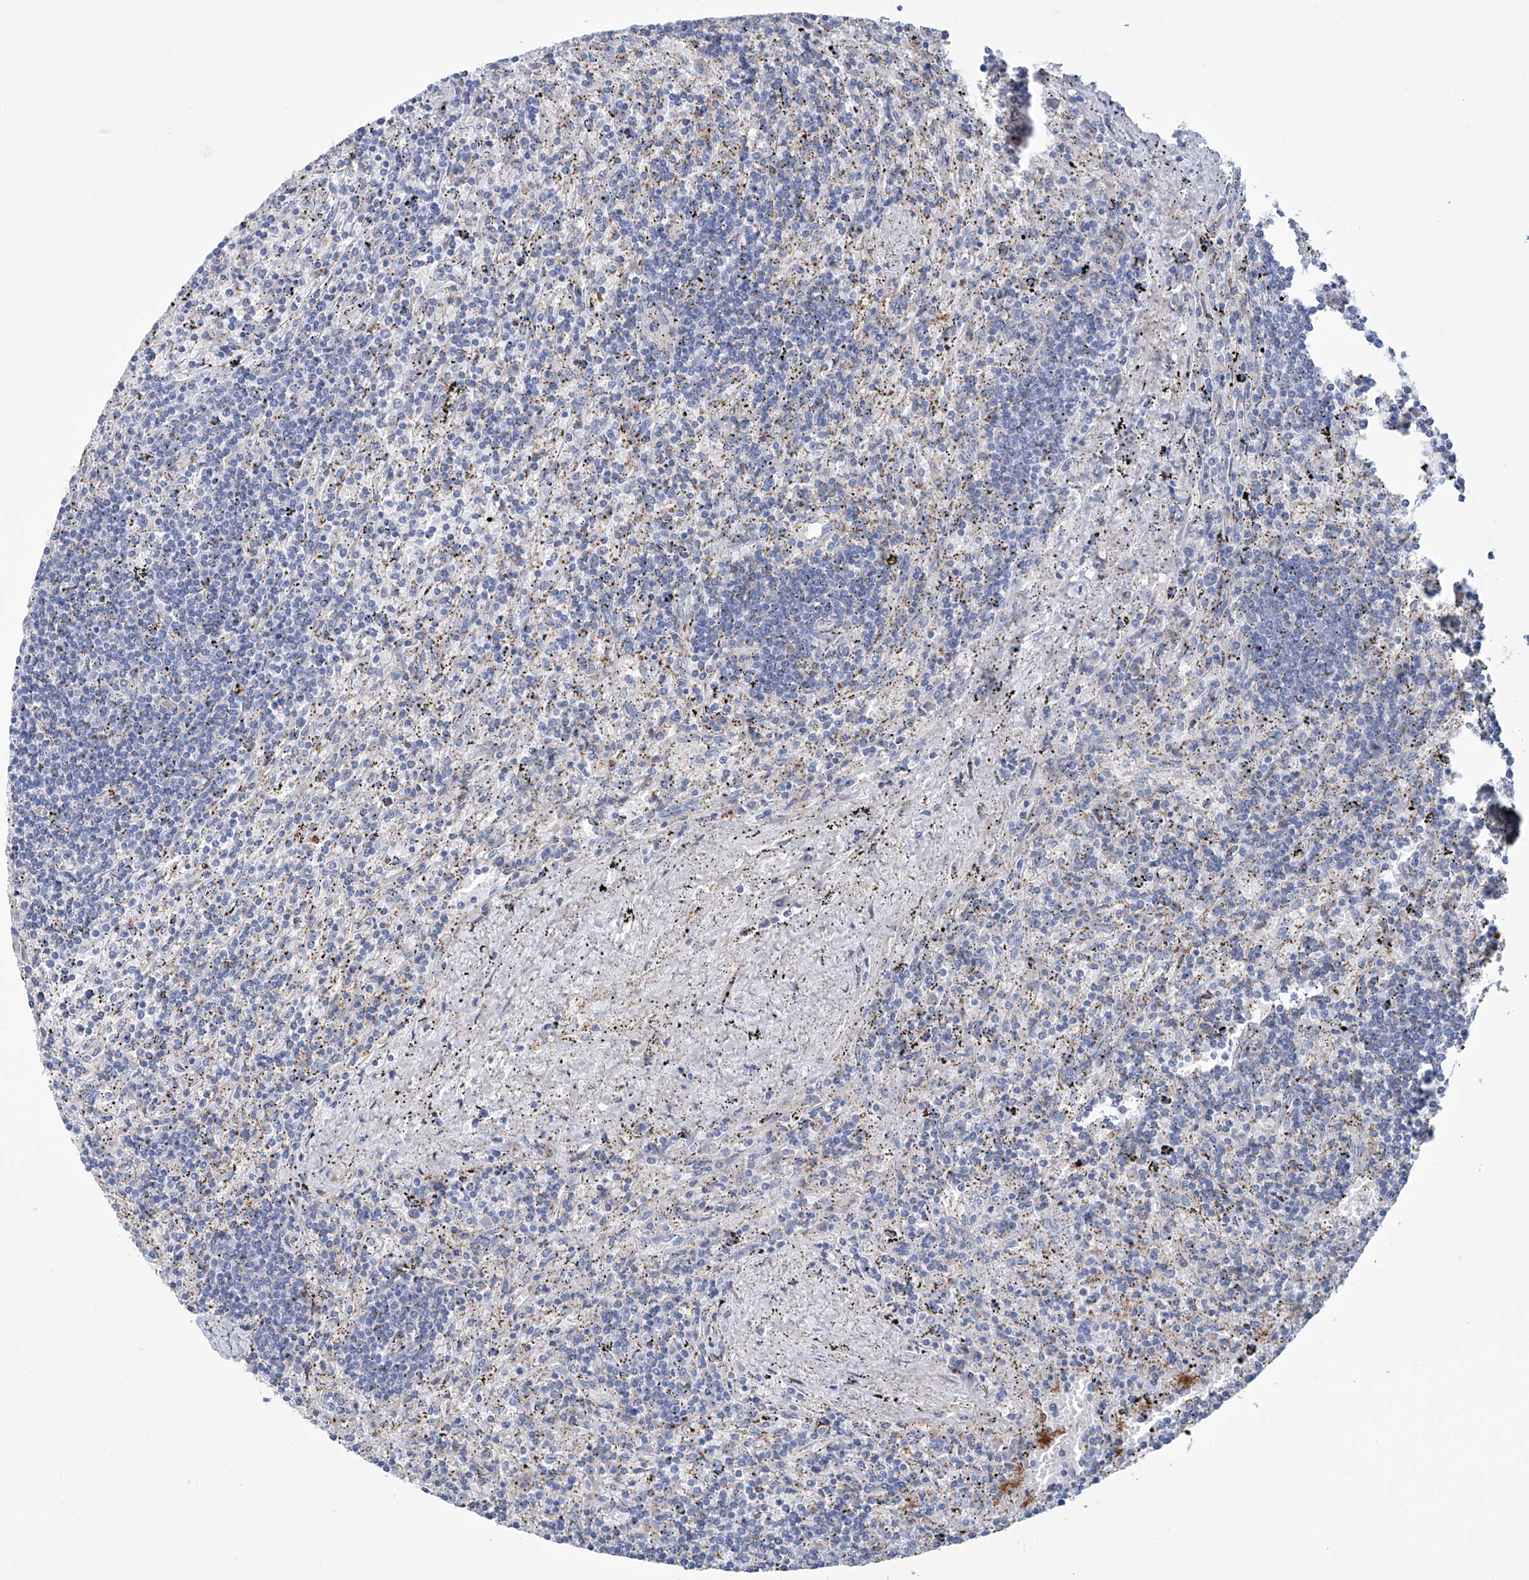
{"staining": {"intensity": "negative", "quantity": "none", "location": "none"}, "tissue": "lymphoma", "cell_type": "Tumor cells", "image_type": "cancer", "snomed": [{"axis": "morphology", "description": "Malignant lymphoma, non-Hodgkin's type, Low grade"}, {"axis": "topography", "description": "Spleen"}], "caption": "High magnification brightfield microscopy of lymphoma stained with DAB (3,3'-diaminobenzidine) (brown) and counterstained with hematoxylin (blue): tumor cells show no significant staining.", "gene": "TNN", "patient": {"sex": "male", "age": 76}}